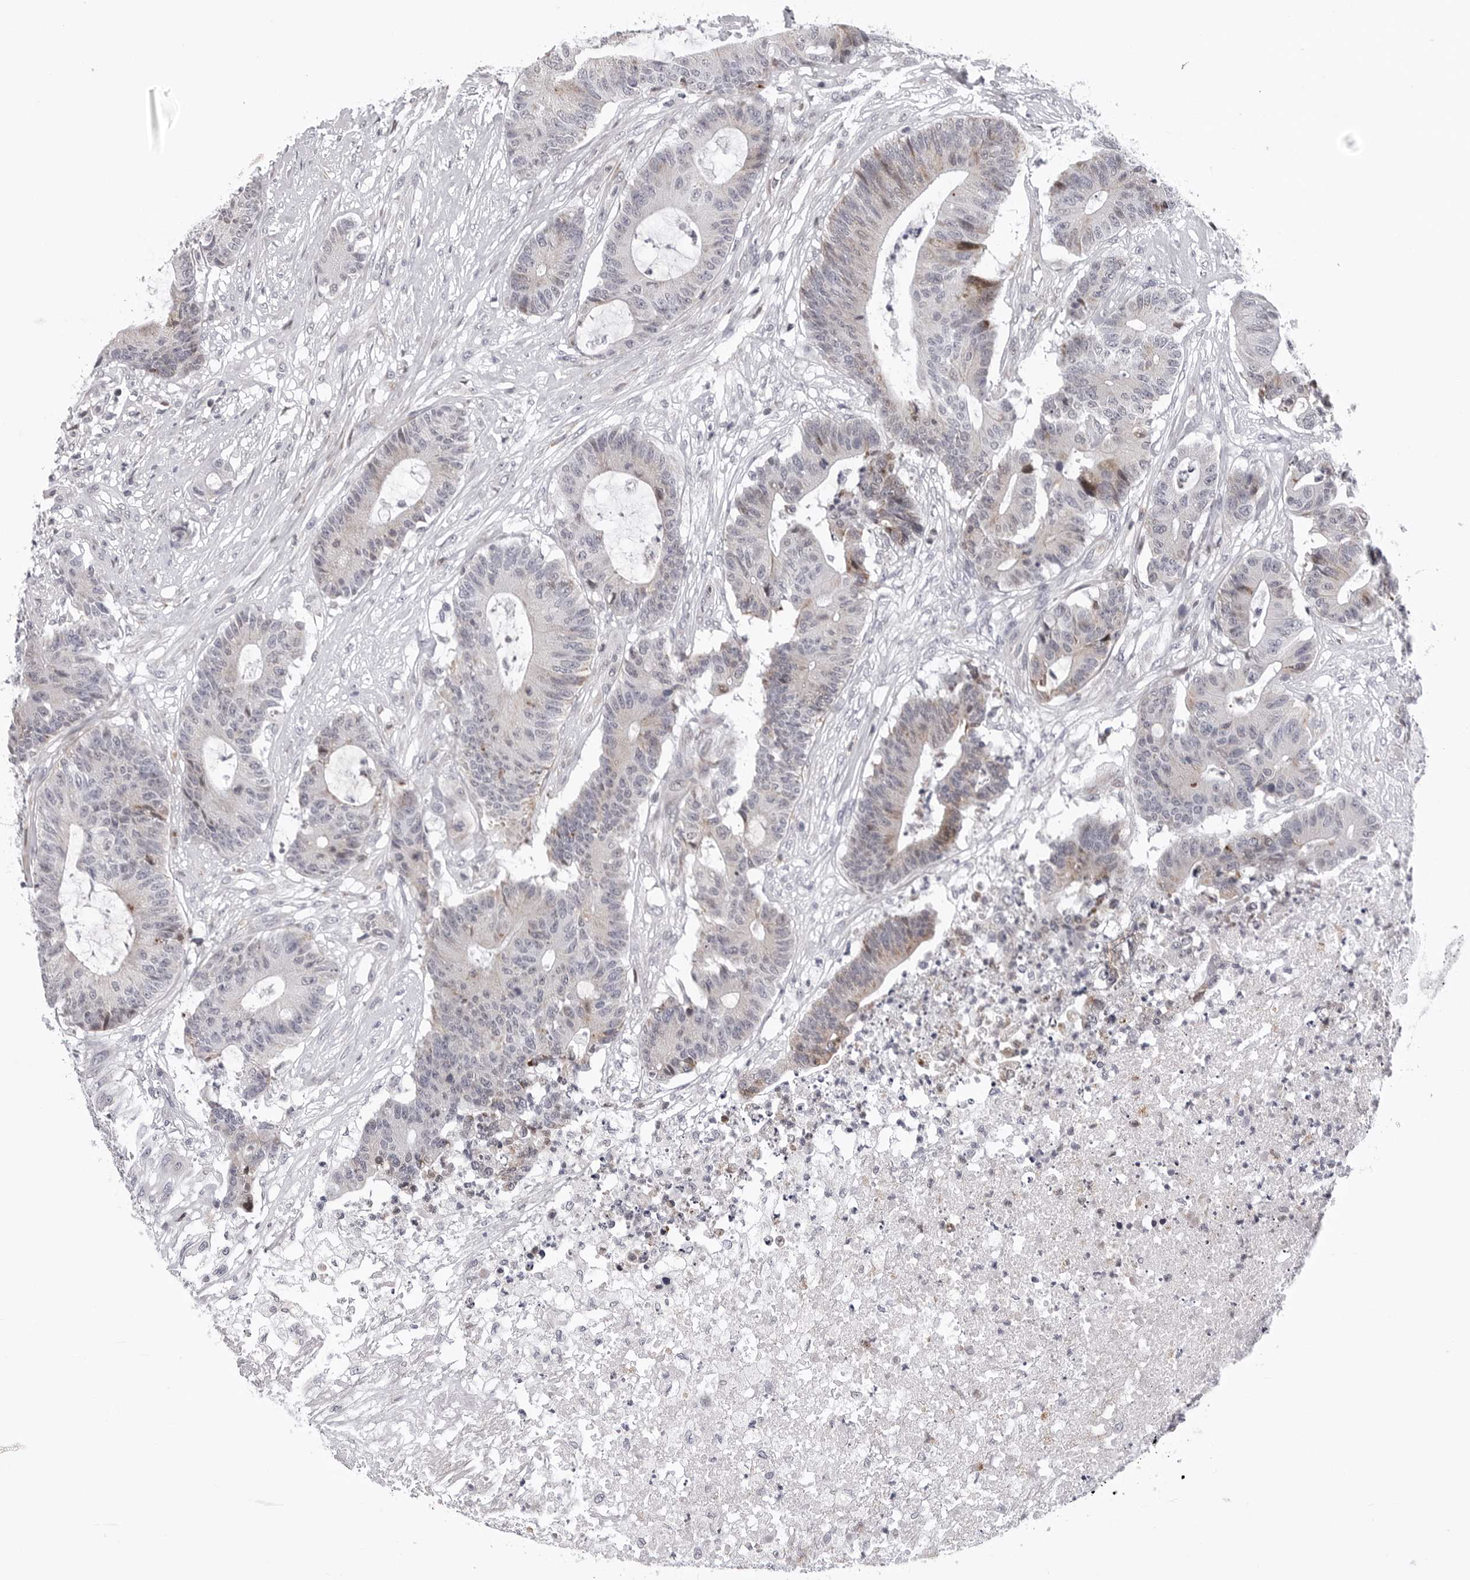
{"staining": {"intensity": "negative", "quantity": "none", "location": "none"}, "tissue": "colorectal cancer", "cell_type": "Tumor cells", "image_type": "cancer", "snomed": [{"axis": "morphology", "description": "Adenocarcinoma, NOS"}, {"axis": "topography", "description": "Colon"}], "caption": "The micrograph demonstrates no staining of tumor cells in colorectal cancer.", "gene": "CDK20", "patient": {"sex": "female", "age": 84}}